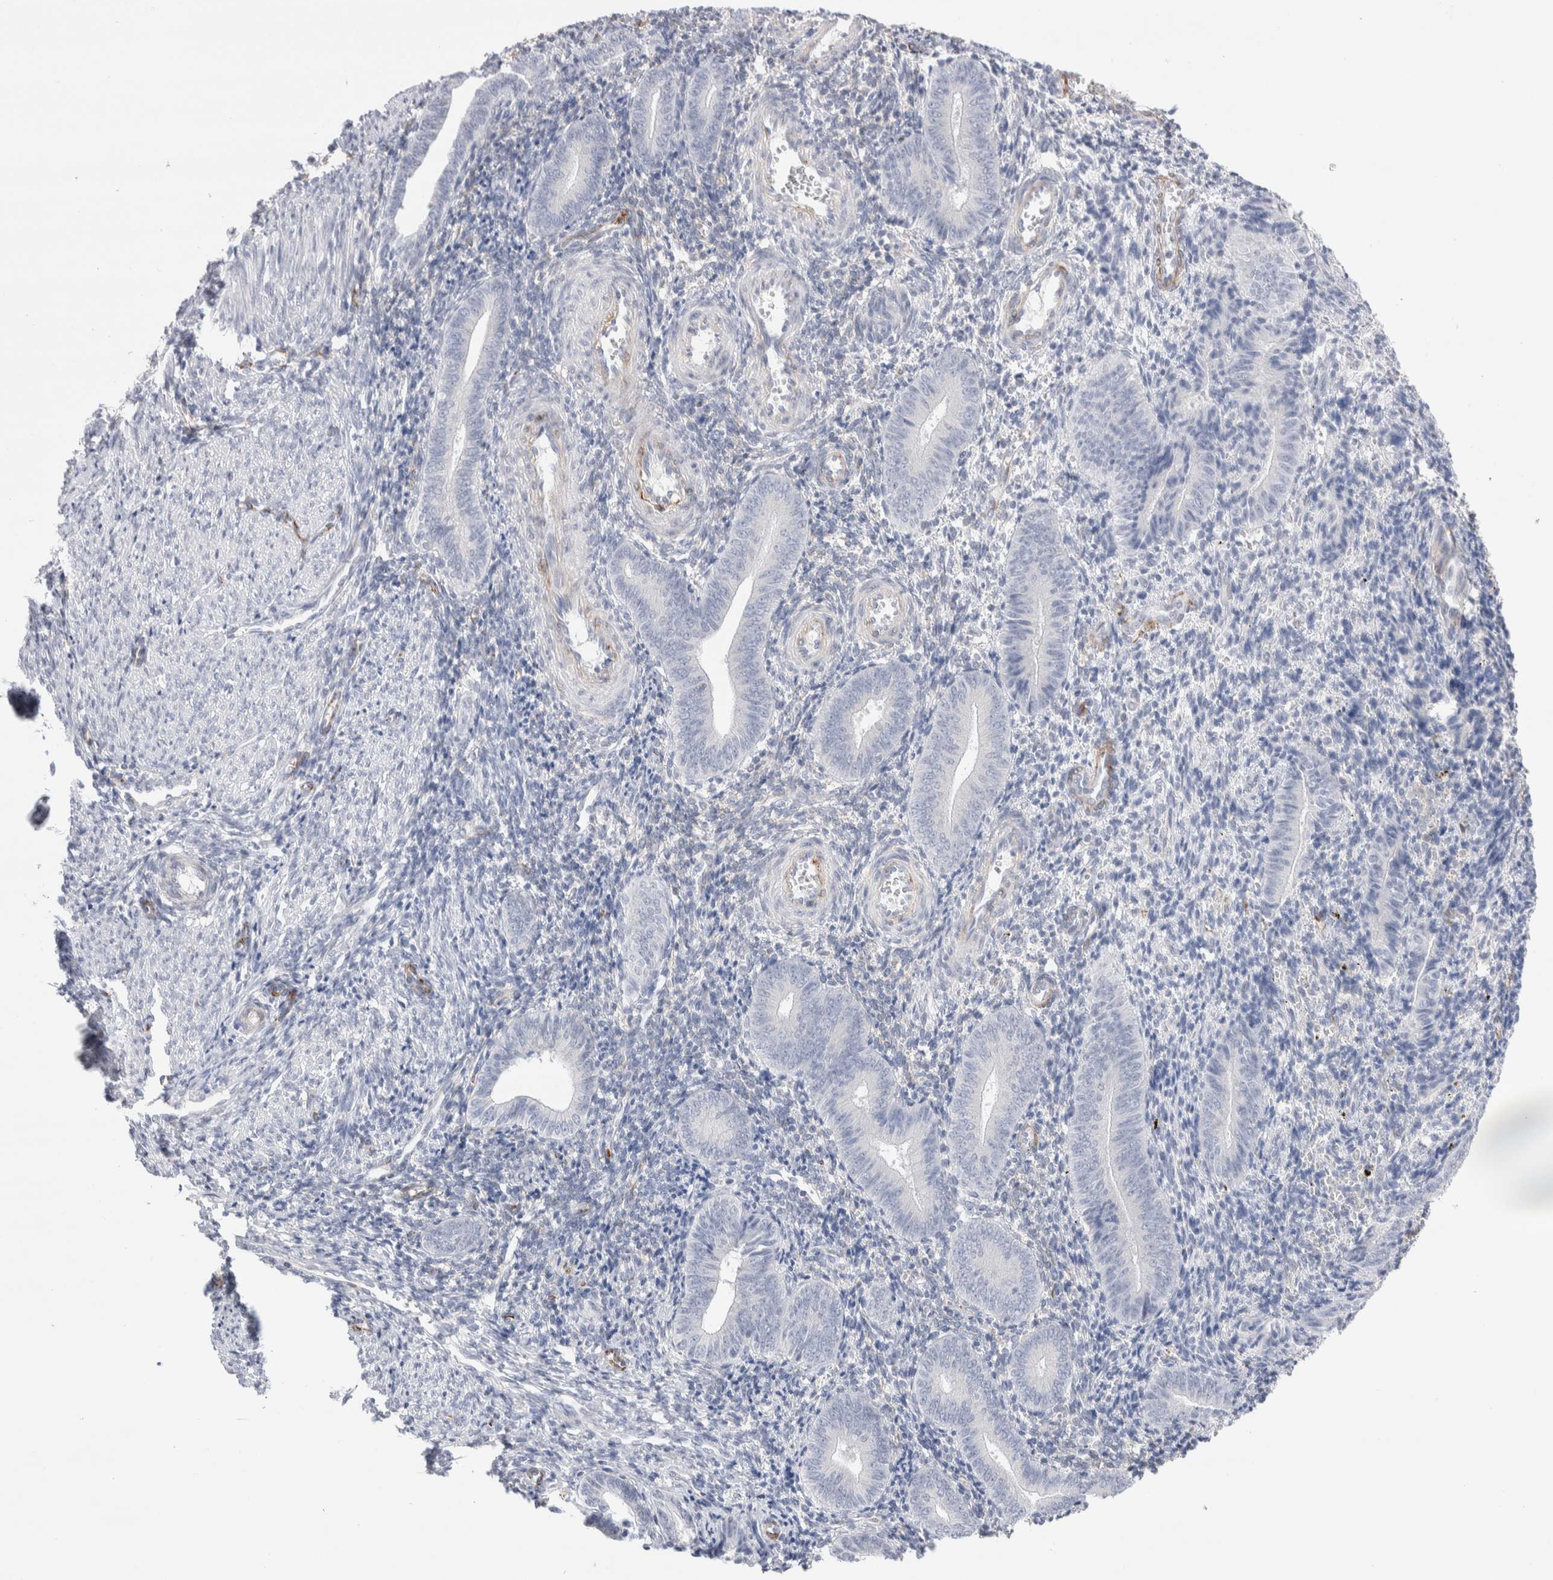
{"staining": {"intensity": "negative", "quantity": "none", "location": "none"}, "tissue": "endometrium", "cell_type": "Cells in endometrial stroma", "image_type": "normal", "snomed": [{"axis": "morphology", "description": "Normal tissue, NOS"}, {"axis": "topography", "description": "Uterus"}, {"axis": "topography", "description": "Endometrium"}], "caption": "This histopathology image is of benign endometrium stained with immunohistochemistry (IHC) to label a protein in brown with the nuclei are counter-stained blue. There is no positivity in cells in endometrial stroma.", "gene": "SEPTIN4", "patient": {"sex": "female", "age": 33}}